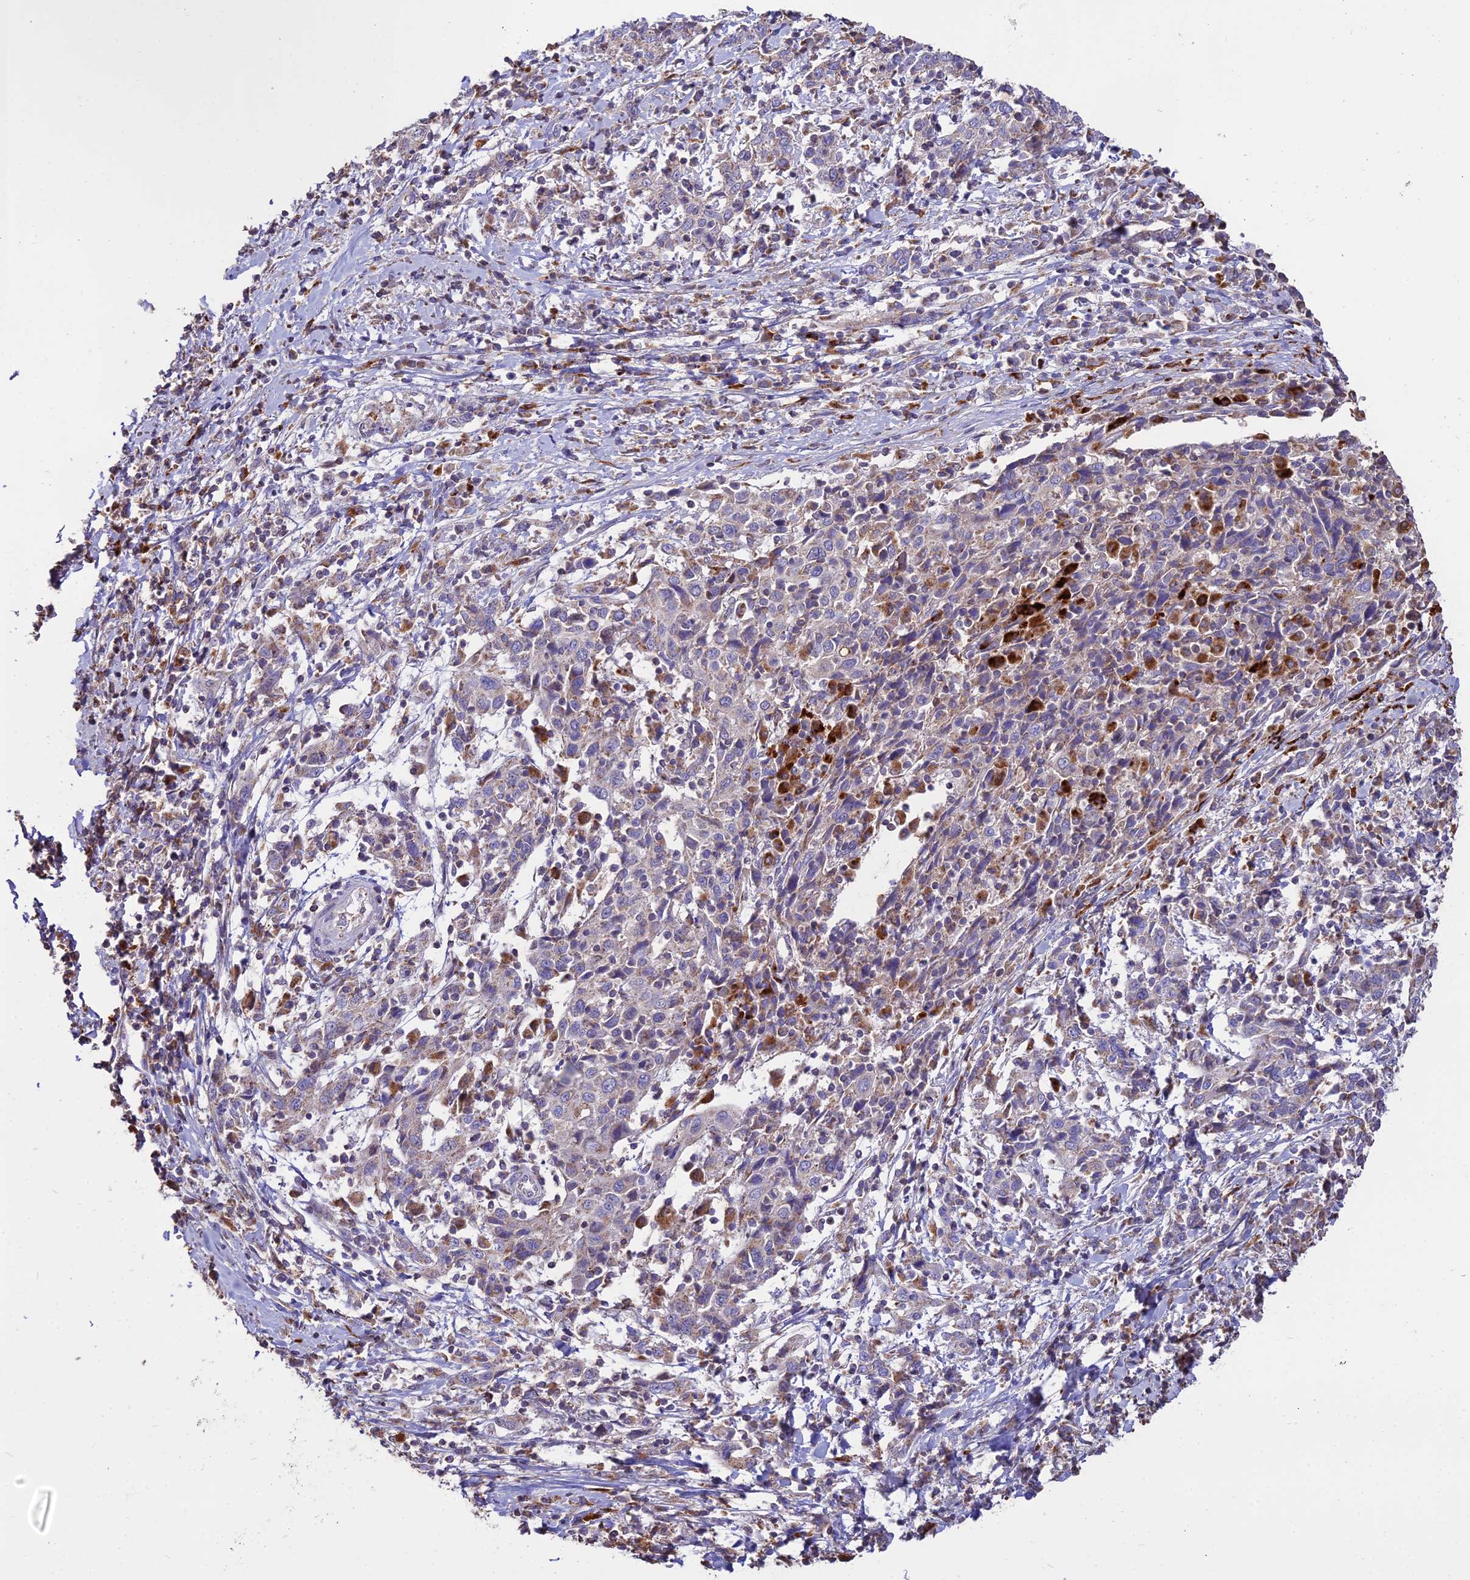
{"staining": {"intensity": "negative", "quantity": "none", "location": "none"}, "tissue": "cervical cancer", "cell_type": "Tumor cells", "image_type": "cancer", "snomed": [{"axis": "morphology", "description": "Squamous cell carcinoma, NOS"}, {"axis": "topography", "description": "Cervix"}], "caption": "Immunohistochemistry (IHC) of squamous cell carcinoma (cervical) shows no staining in tumor cells.", "gene": "PNLIPRP3", "patient": {"sex": "female", "age": 46}}